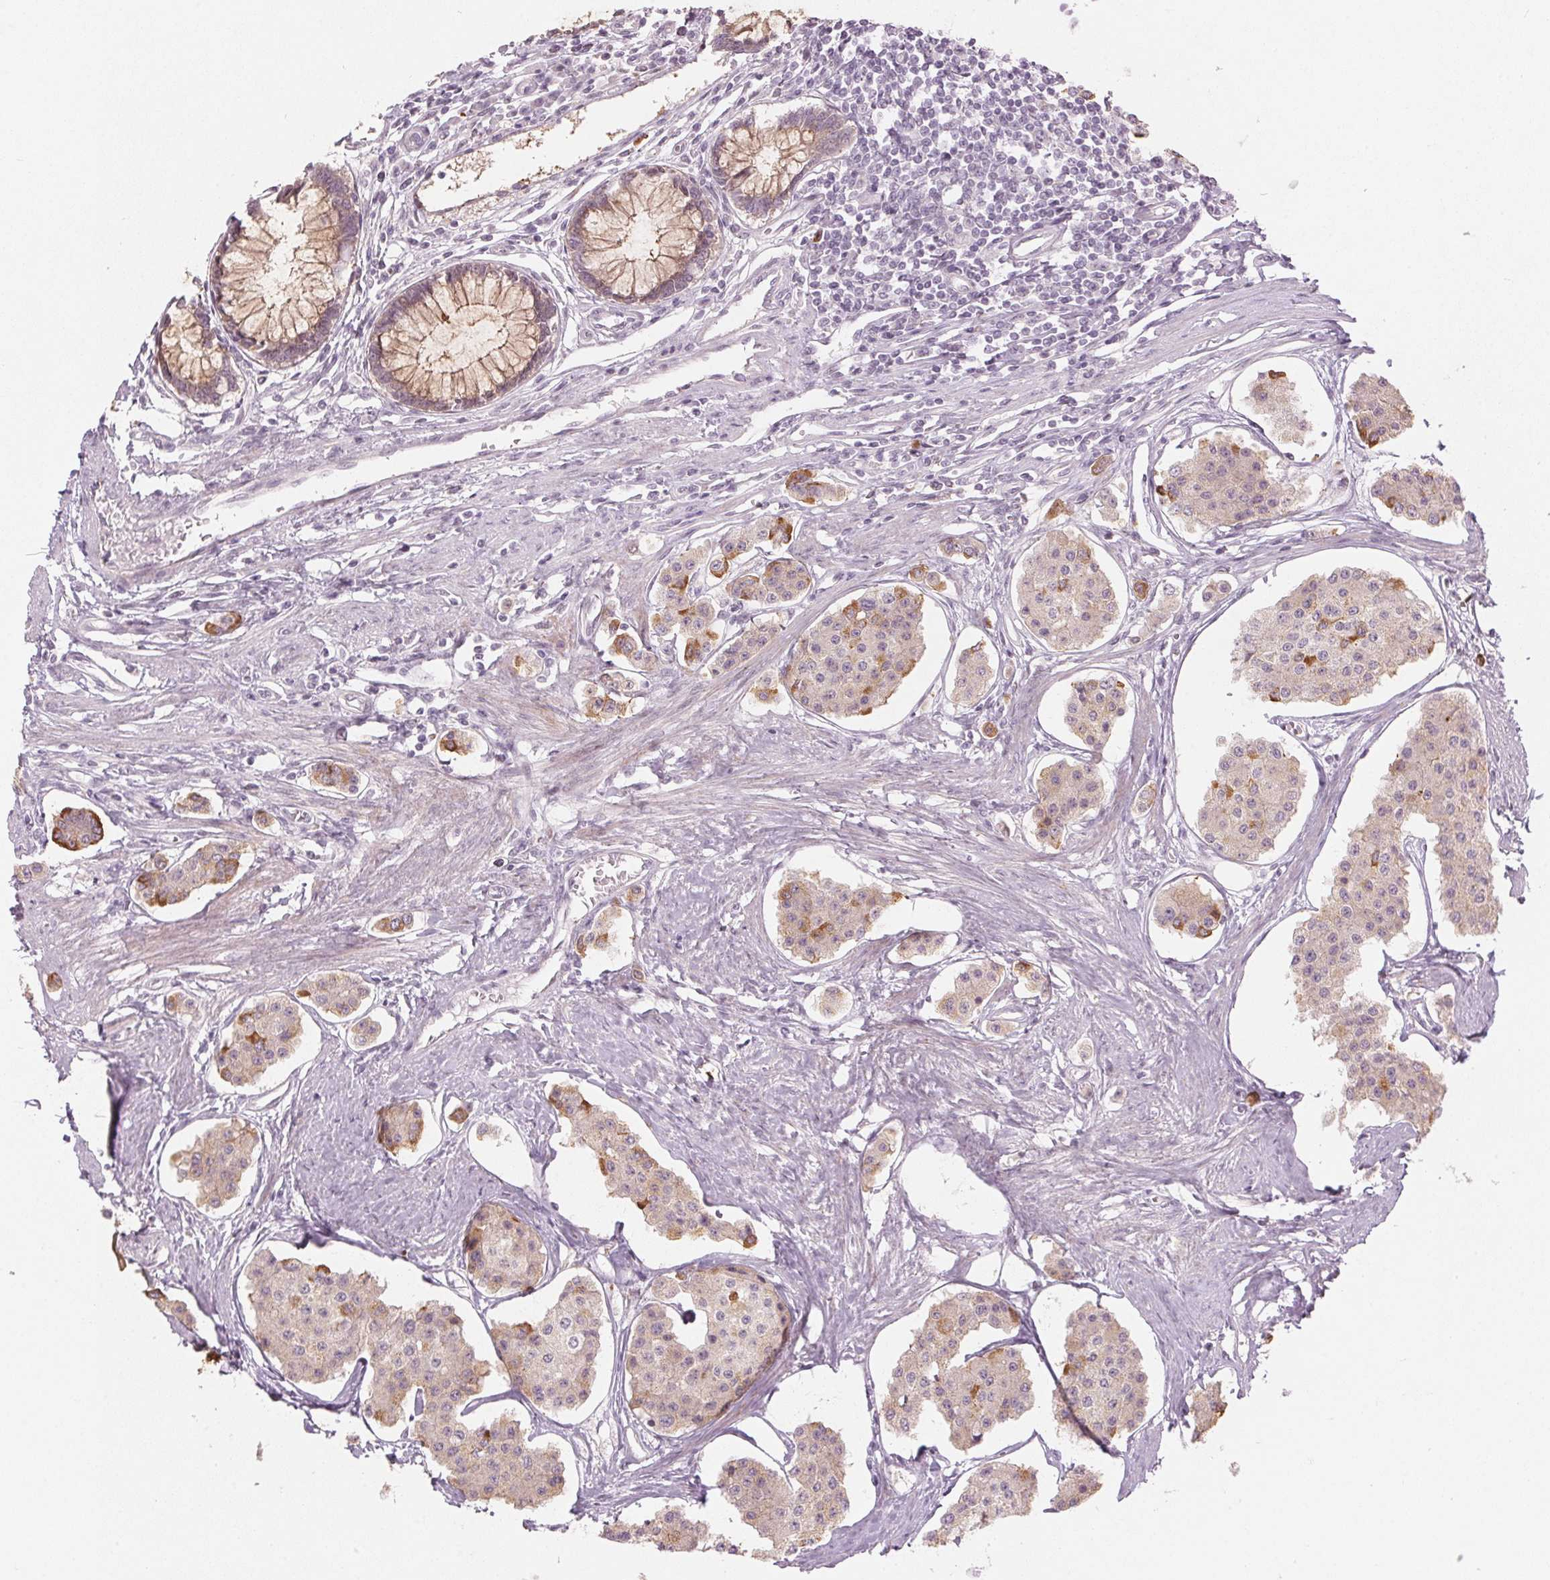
{"staining": {"intensity": "moderate", "quantity": "<25%", "location": "cytoplasmic/membranous"}, "tissue": "carcinoid", "cell_type": "Tumor cells", "image_type": "cancer", "snomed": [{"axis": "morphology", "description": "Carcinoid, malignant, NOS"}, {"axis": "topography", "description": "Small intestine"}], "caption": "A brown stain shows moderate cytoplasmic/membranous positivity of a protein in human carcinoid tumor cells. (Stains: DAB in brown, nuclei in blue, Microscopy: brightfield microscopy at high magnification).", "gene": "TMED6", "patient": {"sex": "female", "age": 65}}